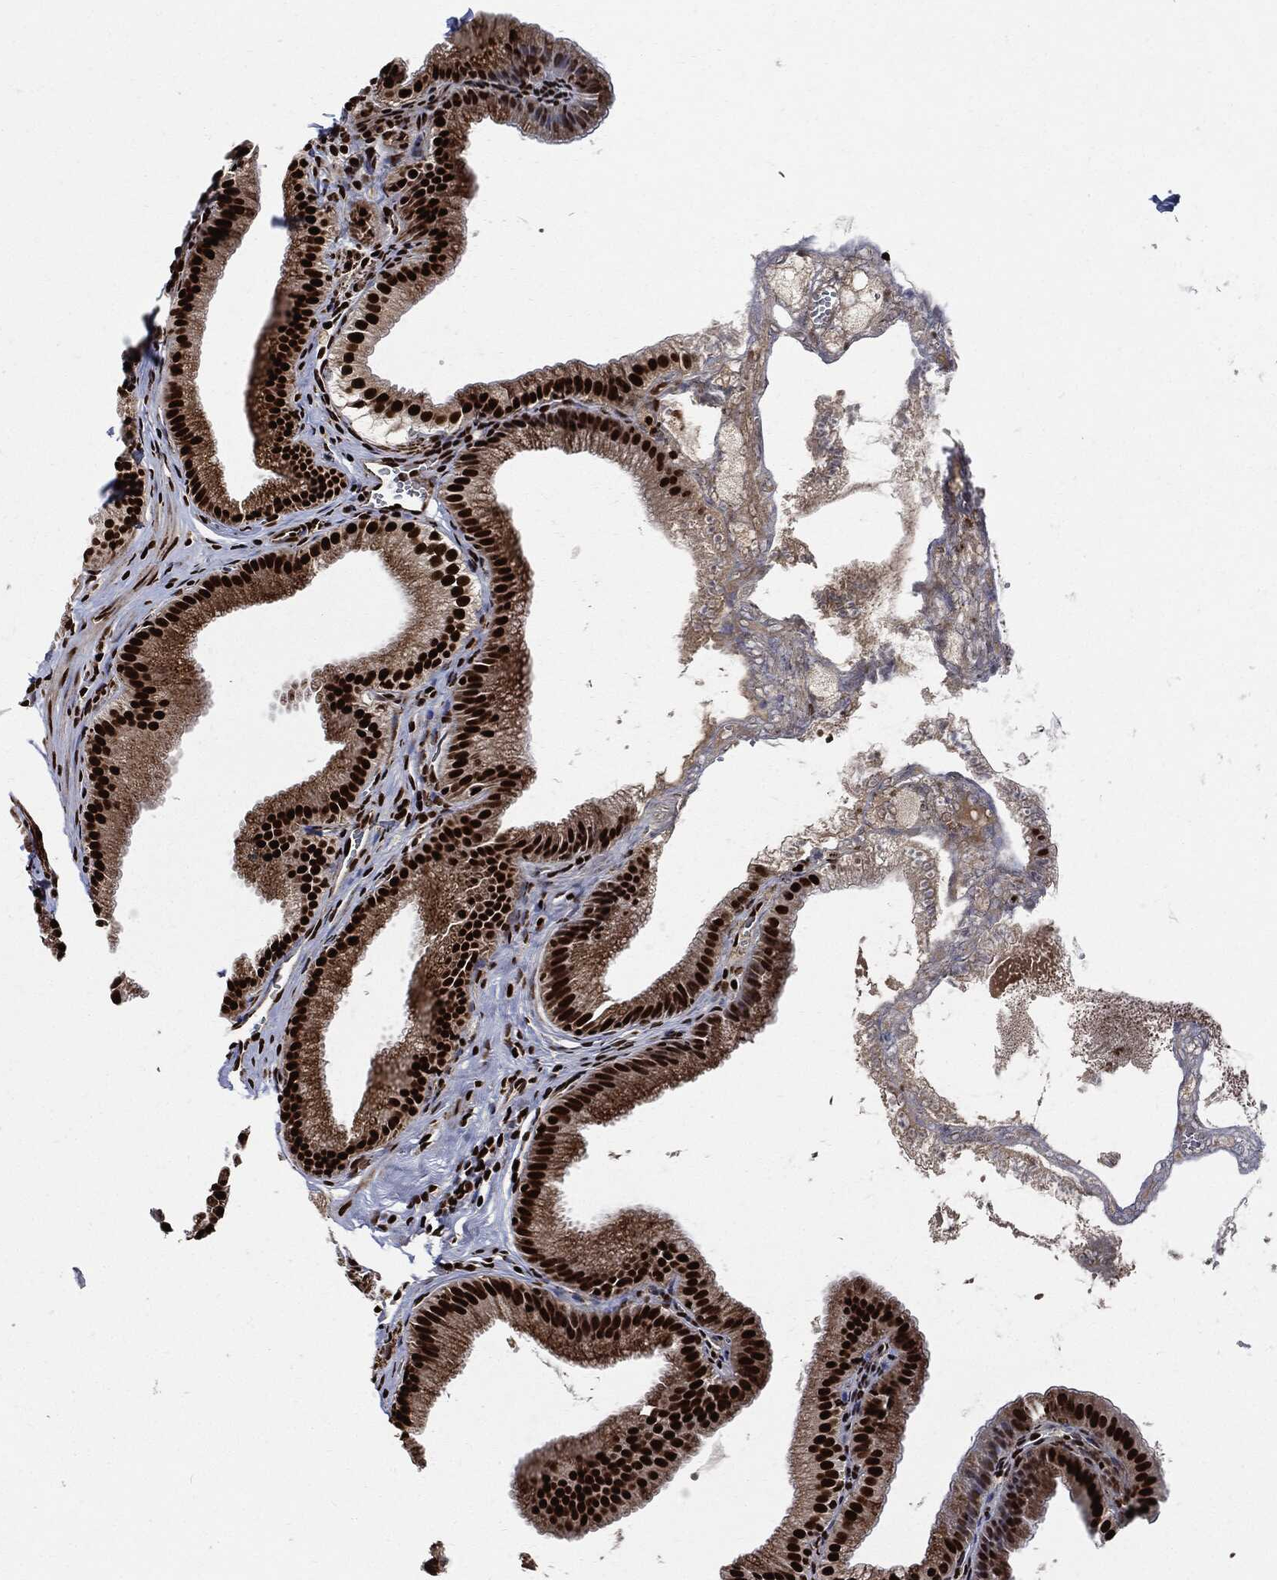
{"staining": {"intensity": "strong", "quantity": ">75%", "location": "nuclear"}, "tissue": "gallbladder", "cell_type": "Glandular cells", "image_type": "normal", "snomed": [{"axis": "morphology", "description": "Normal tissue, NOS"}, {"axis": "topography", "description": "Gallbladder"}], "caption": "Immunohistochemistry (IHC) image of benign gallbladder stained for a protein (brown), which demonstrates high levels of strong nuclear positivity in about >75% of glandular cells.", "gene": "RECQL", "patient": {"sex": "male", "age": 38}}